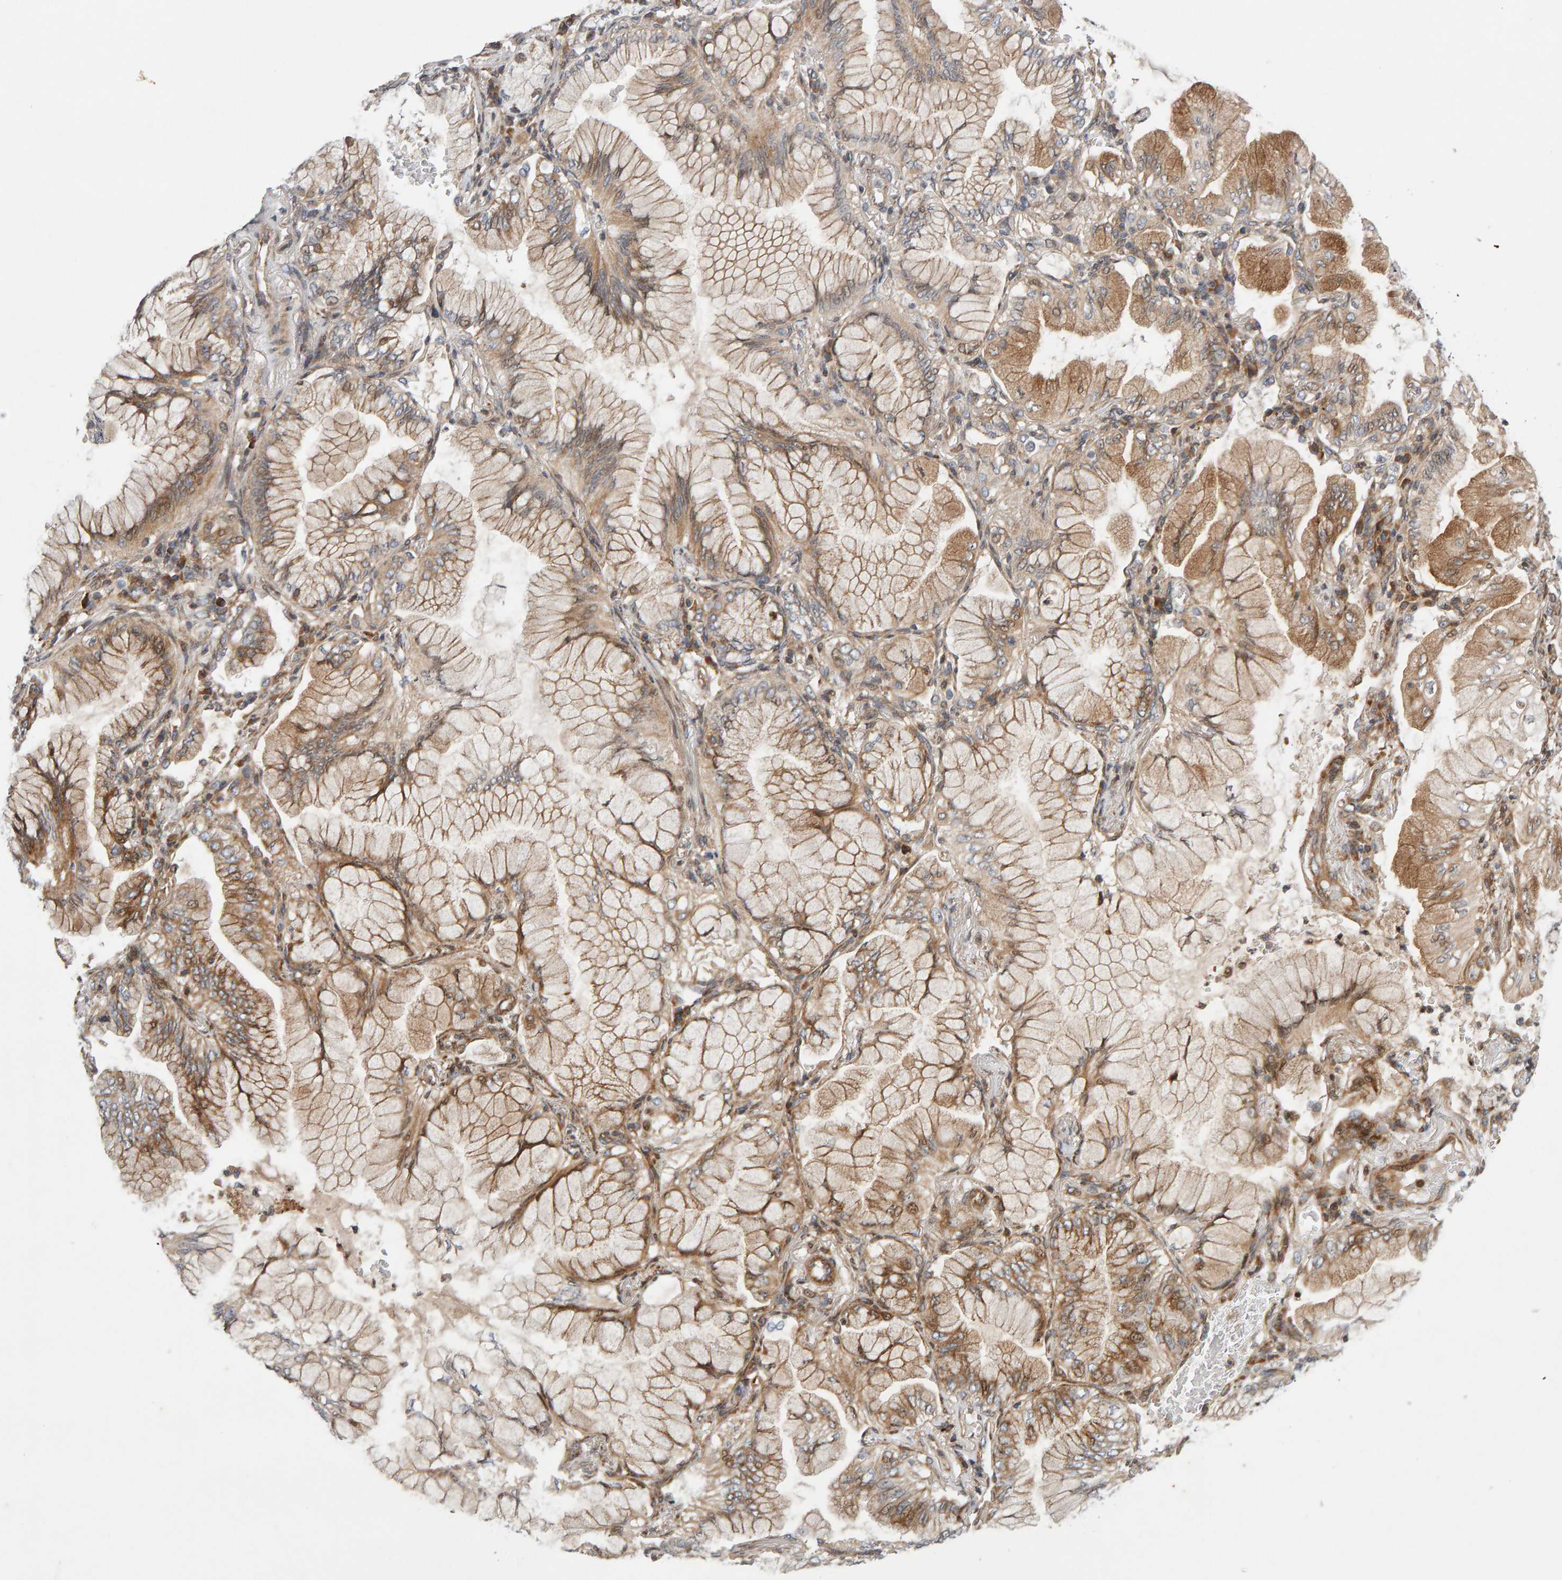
{"staining": {"intensity": "weak", "quantity": ">75%", "location": "cytoplasmic/membranous"}, "tissue": "lung cancer", "cell_type": "Tumor cells", "image_type": "cancer", "snomed": [{"axis": "morphology", "description": "Adenocarcinoma, NOS"}, {"axis": "topography", "description": "Lung"}], "caption": "About >75% of tumor cells in lung adenocarcinoma show weak cytoplasmic/membranous protein positivity as visualized by brown immunohistochemical staining.", "gene": "LZTS1", "patient": {"sex": "female", "age": 70}}